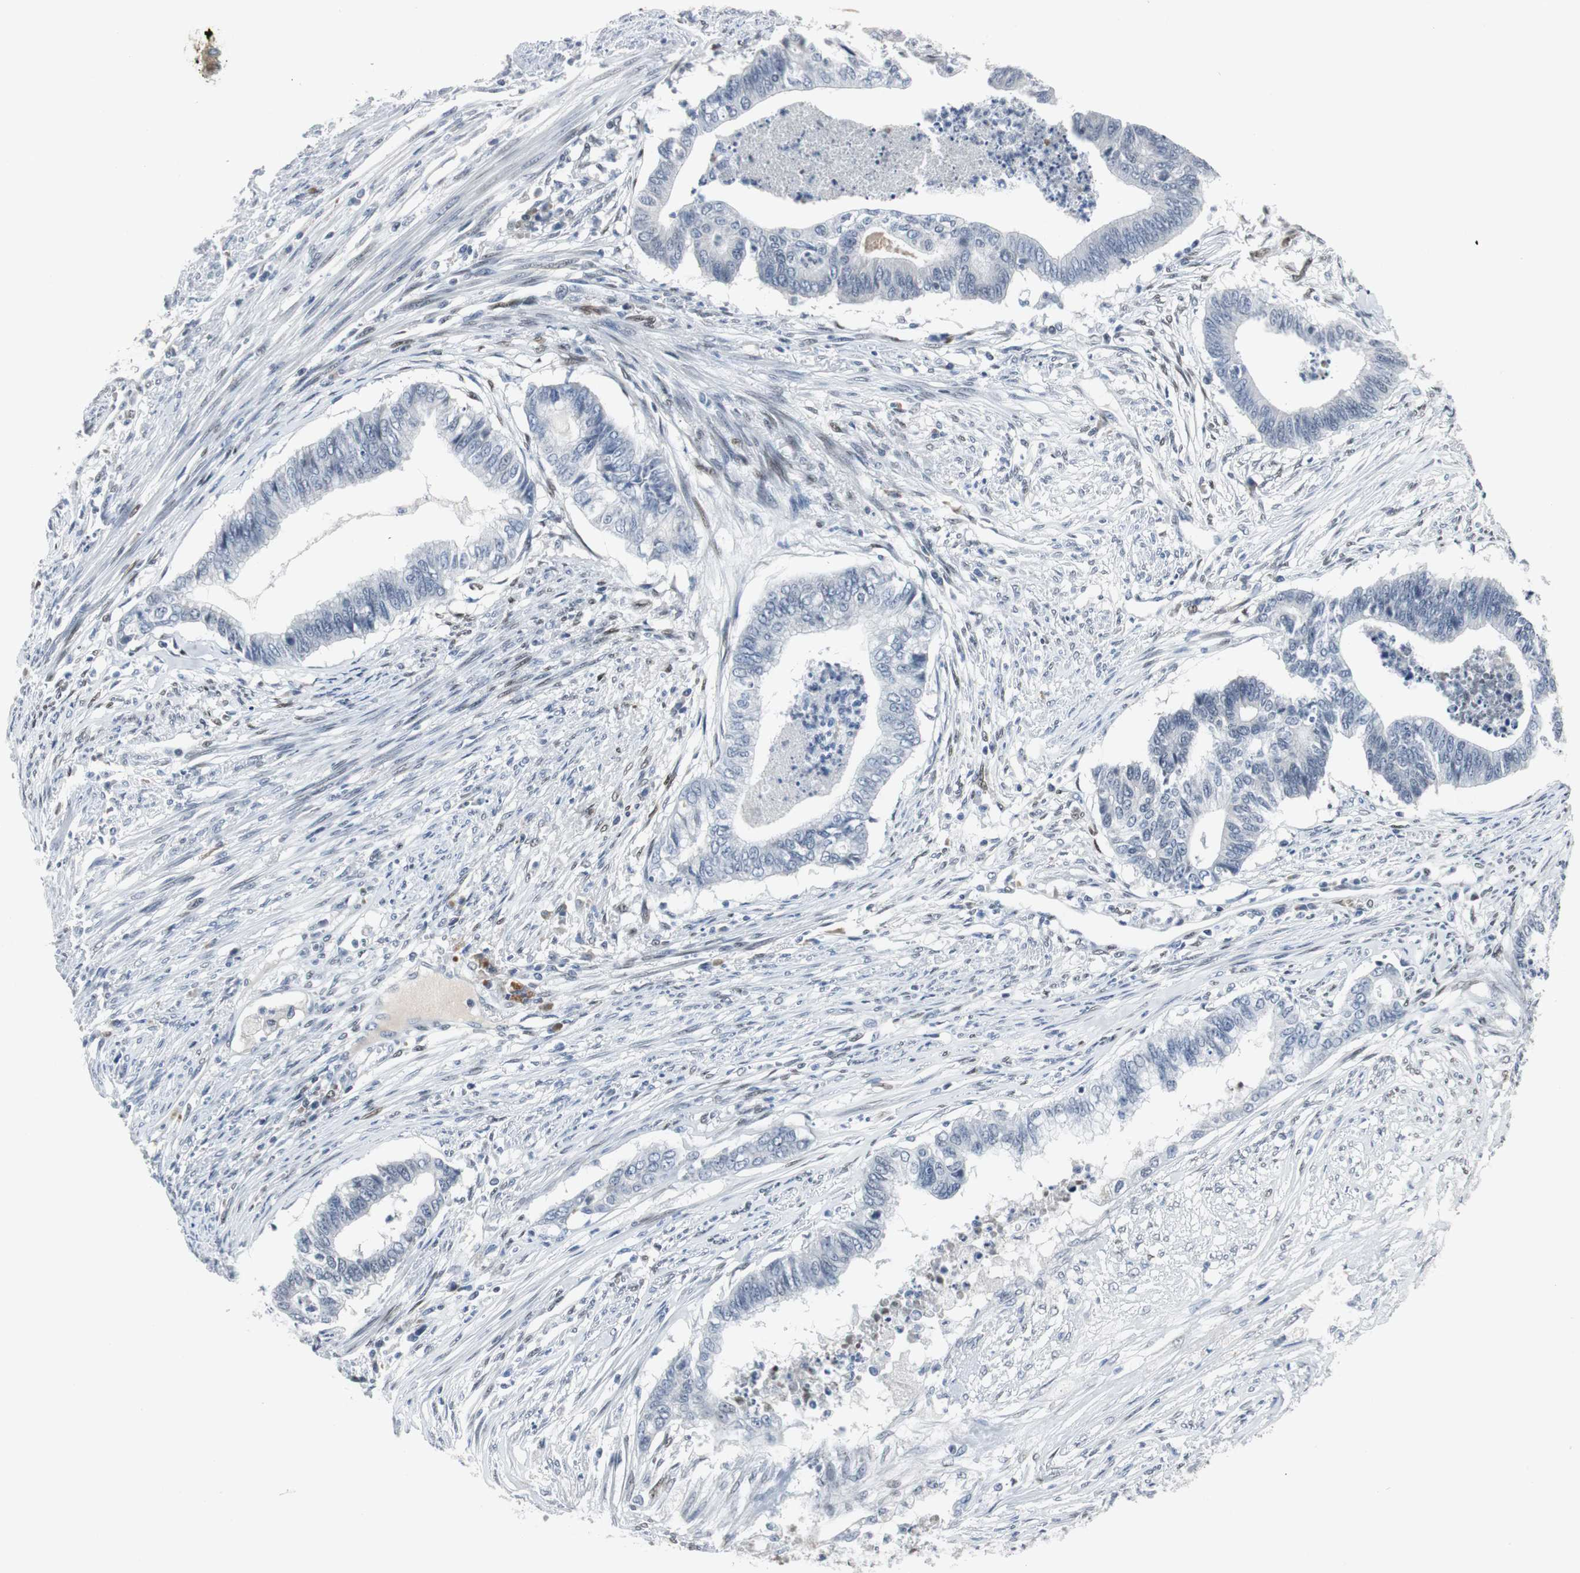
{"staining": {"intensity": "negative", "quantity": "none", "location": "none"}, "tissue": "endometrial cancer", "cell_type": "Tumor cells", "image_type": "cancer", "snomed": [{"axis": "morphology", "description": "Adenocarcinoma, NOS"}, {"axis": "topography", "description": "Endometrium"}], "caption": "A high-resolution photomicrograph shows immunohistochemistry staining of endometrial adenocarcinoma, which reveals no significant positivity in tumor cells.", "gene": "ELK1", "patient": {"sex": "female", "age": 79}}